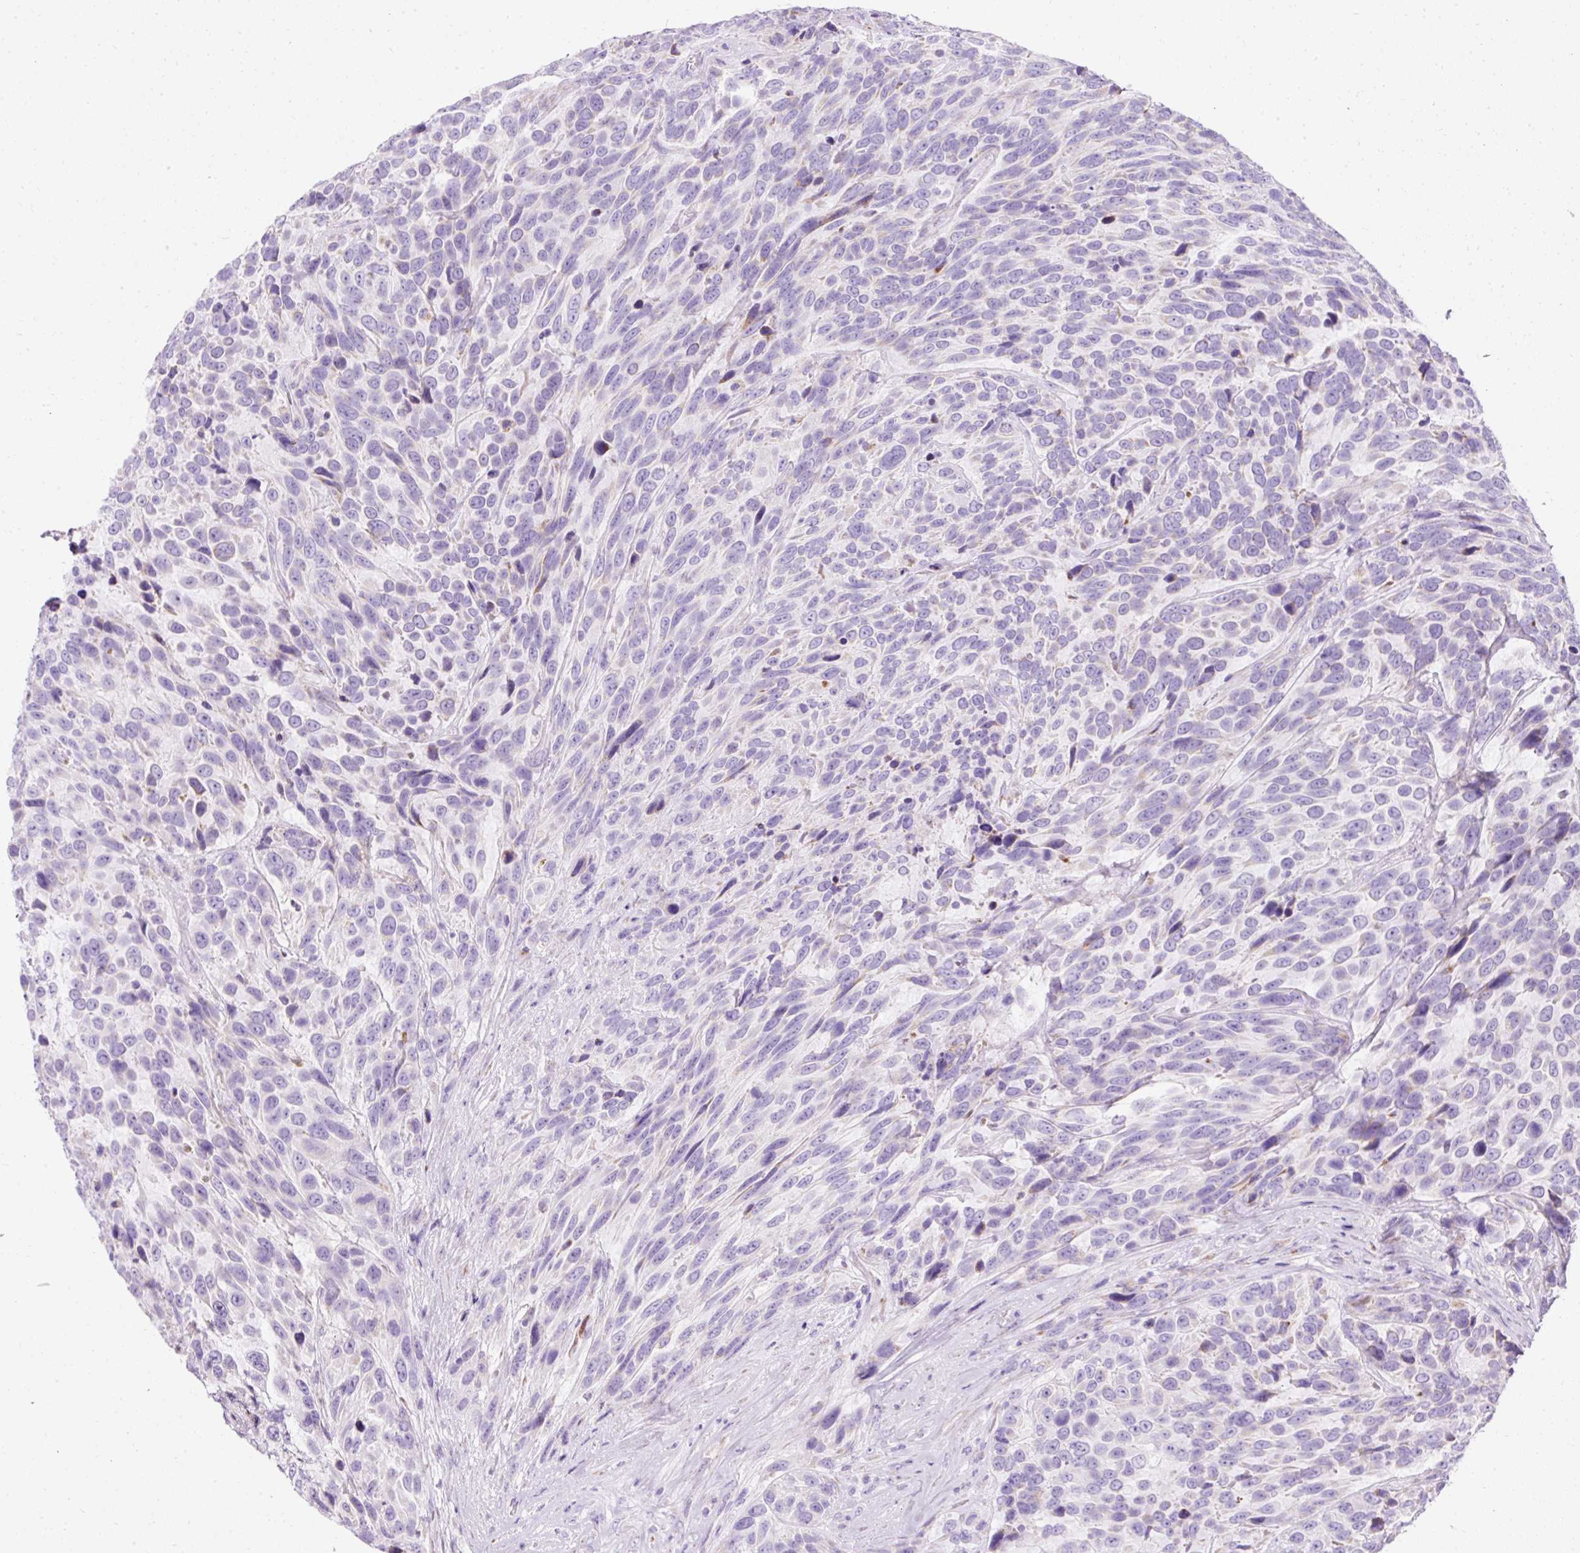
{"staining": {"intensity": "weak", "quantity": "<25%", "location": "cytoplasmic/membranous"}, "tissue": "urothelial cancer", "cell_type": "Tumor cells", "image_type": "cancer", "snomed": [{"axis": "morphology", "description": "Urothelial carcinoma, High grade"}, {"axis": "topography", "description": "Urinary bladder"}], "caption": "Human urothelial carcinoma (high-grade) stained for a protein using IHC shows no positivity in tumor cells.", "gene": "PLPP2", "patient": {"sex": "female", "age": 70}}